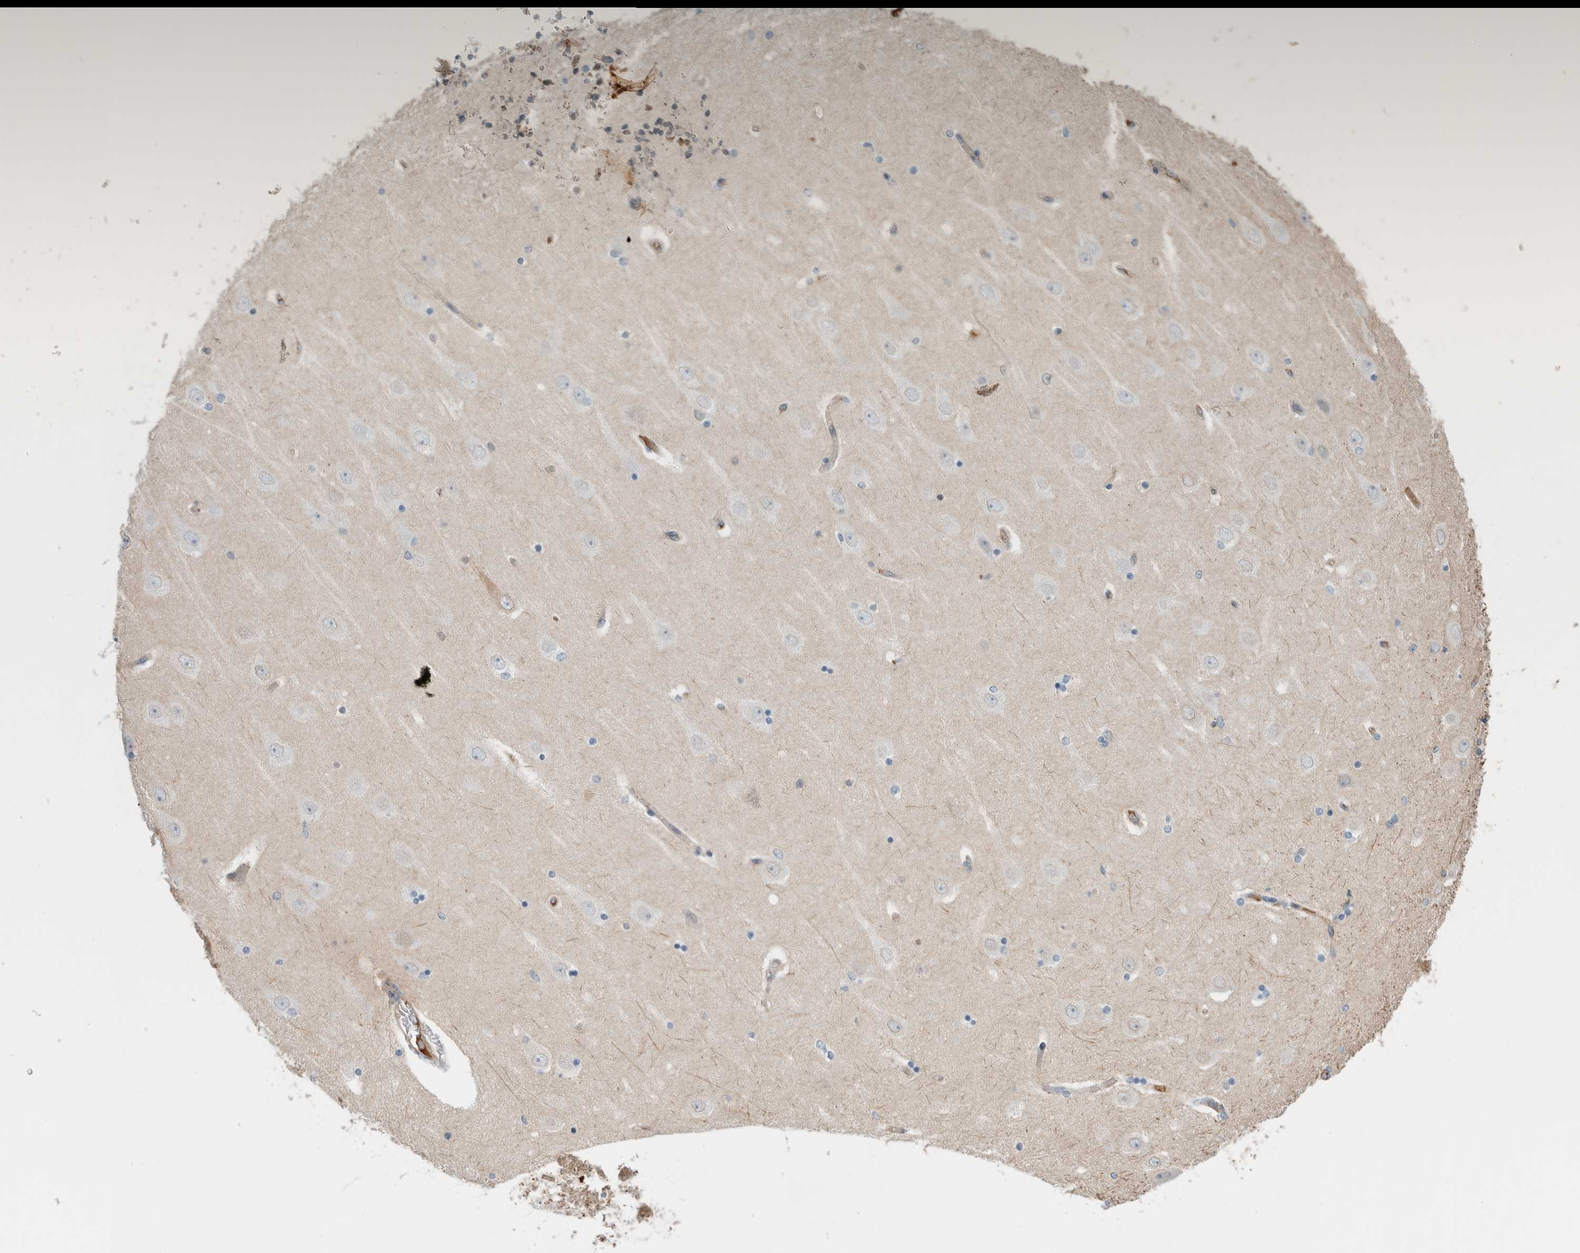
{"staining": {"intensity": "negative", "quantity": "none", "location": "none"}, "tissue": "hippocampus", "cell_type": "Glial cells", "image_type": "normal", "snomed": [{"axis": "morphology", "description": "Normal tissue, NOS"}, {"axis": "topography", "description": "Hippocampus"}], "caption": "IHC histopathology image of benign hippocampus stained for a protein (brown), which reveals no staining in glial cells.", "gene": "CFI", "patient": {"sex": "female", "age": 54}}